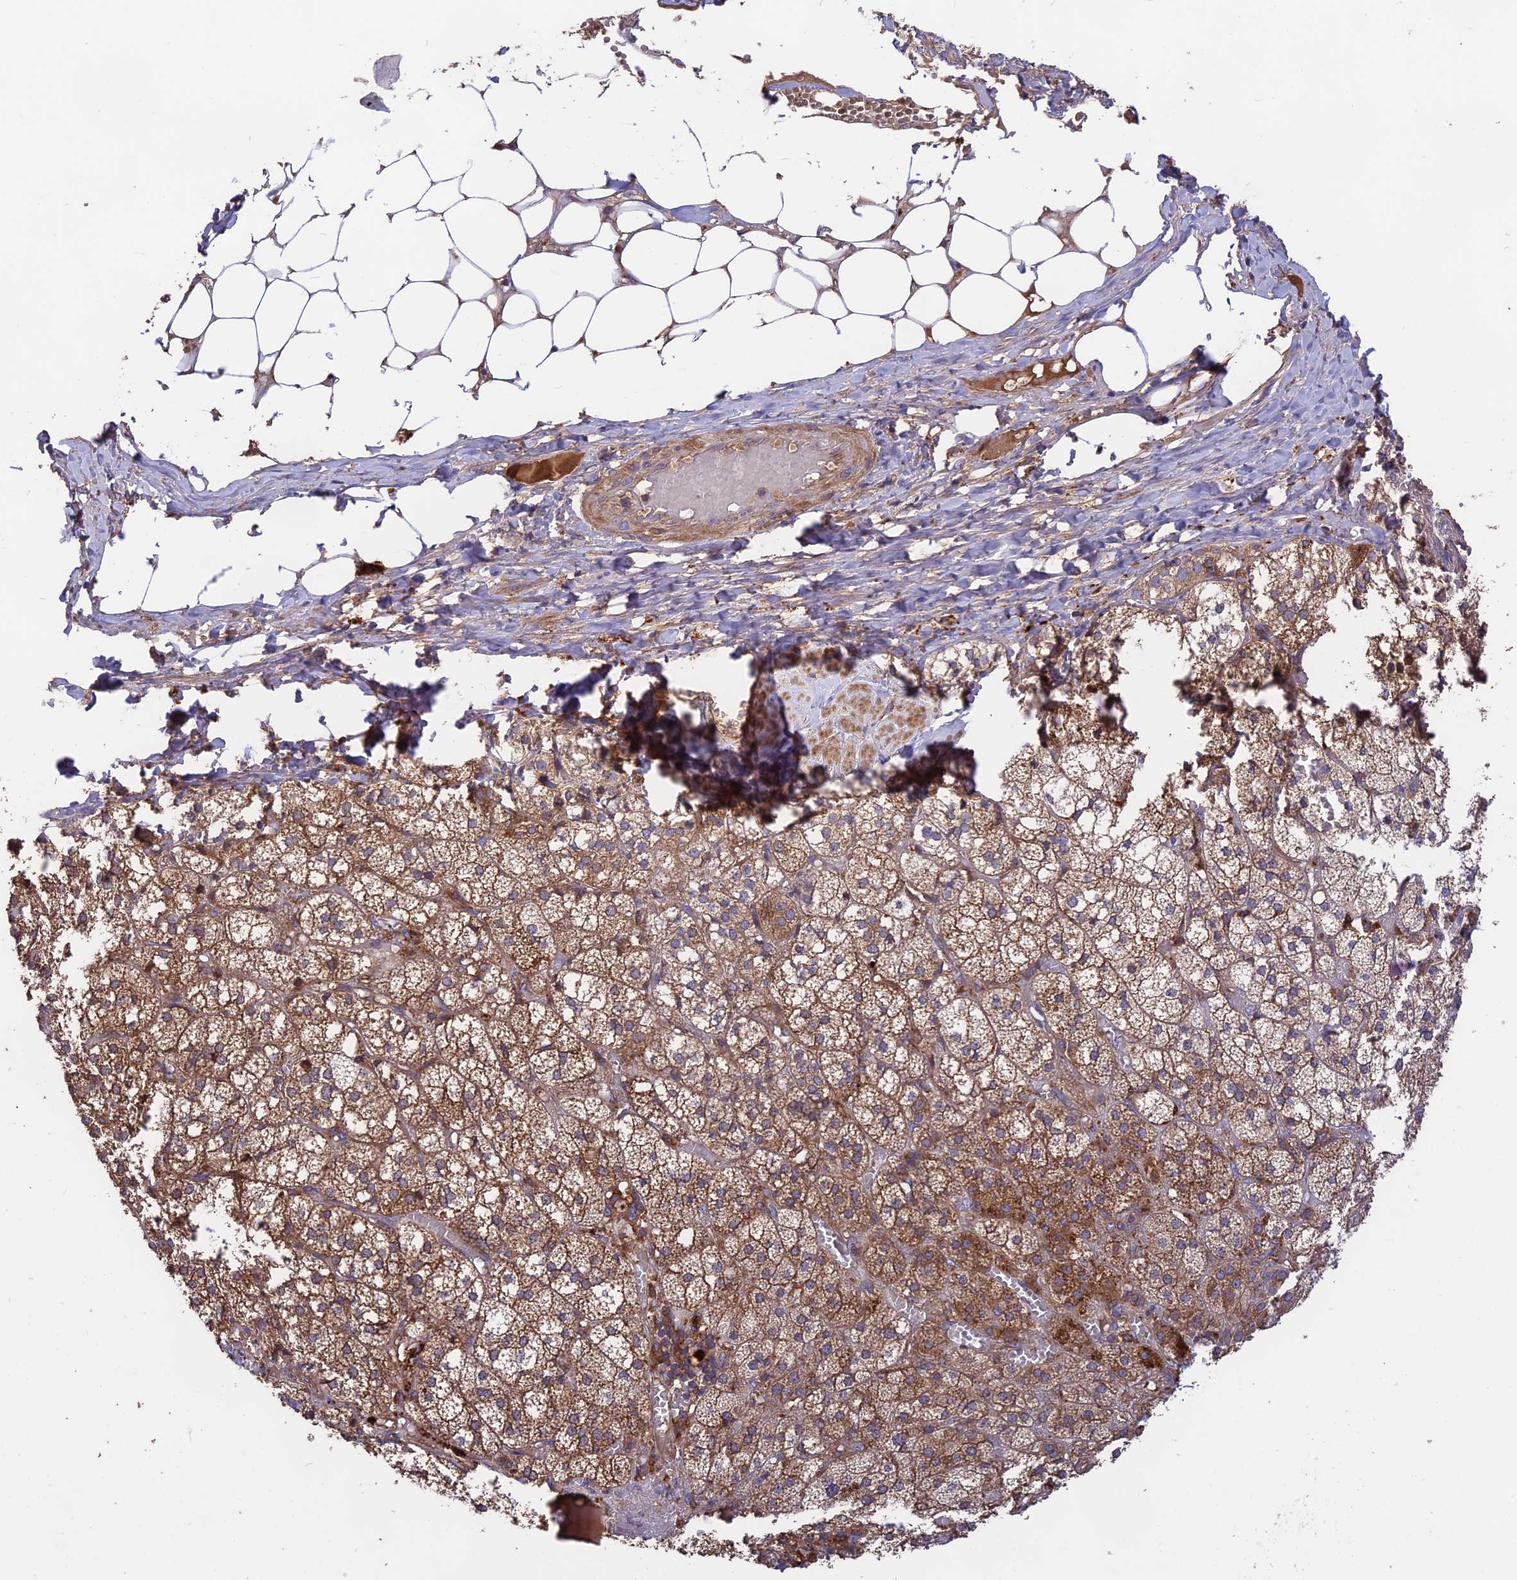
{"staining": {"intensity": "strong", "quantity": ">75%", "location": "cytoplasmic/membranous"}, "tissue": "adrenal gland", "cell_type": "Glandular cells", "image_type": "normal", "snomed": [{"axis": "morphology", "description": "Normal tissue, NOS"}, {"axis": "topography", "description": "Adrenal gland"}], "caption": "IHC staining of normal adrenal gland, which demonstrates high levels of strong cytoplasmic/membranous positivity in about >75% of glandular cells indicating strong cytoplasmic/membranous protein staining. The staining was performed using DAB (3,3'-diaminobenzidine) (brown) for protein detection and nuclei were counterstained in hematoxylin (blue).", "gene": "NUDT8", "patient": {"sex": "female", "age": 61}}